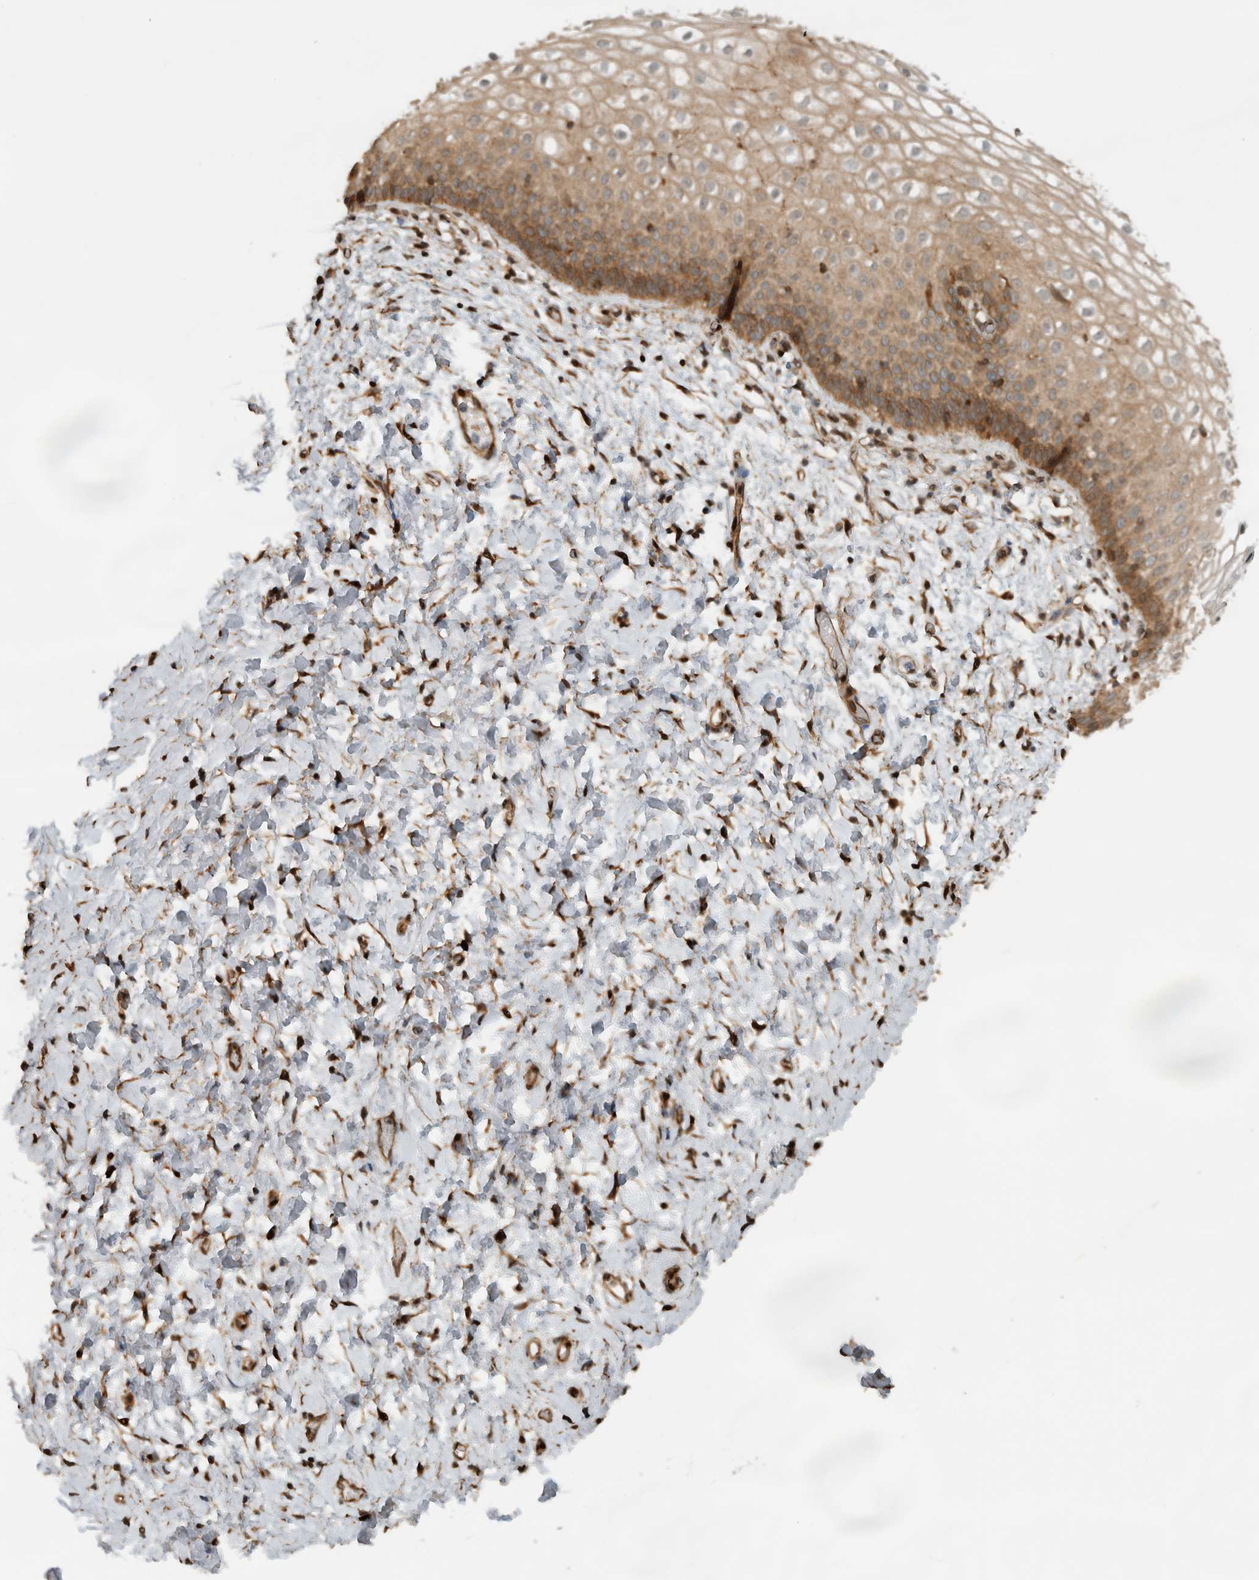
{"staining": {"intensity": "moderate", "quantity": ">75%", "location": "cytoplasmic/membranous"}, "tissue": "cervix", "cell_type": "Squamous epithelial cells", "image_type": "normal", "snomed": [{"axis": "morphology", "description": "Normal tissue, NOS"}, {"axis": "topography", "description": "Cervix"}], "caption": "An immunohistochemistry (IHC) histopathology image of unremarkable tissue is shown. Protein staining in brown highlights moderate cytoplasmic/membranous positivity in cervix within squamous epithelial cells.", "gene": "CNTROB", "patient": {"sex": "female", "age": 72}}